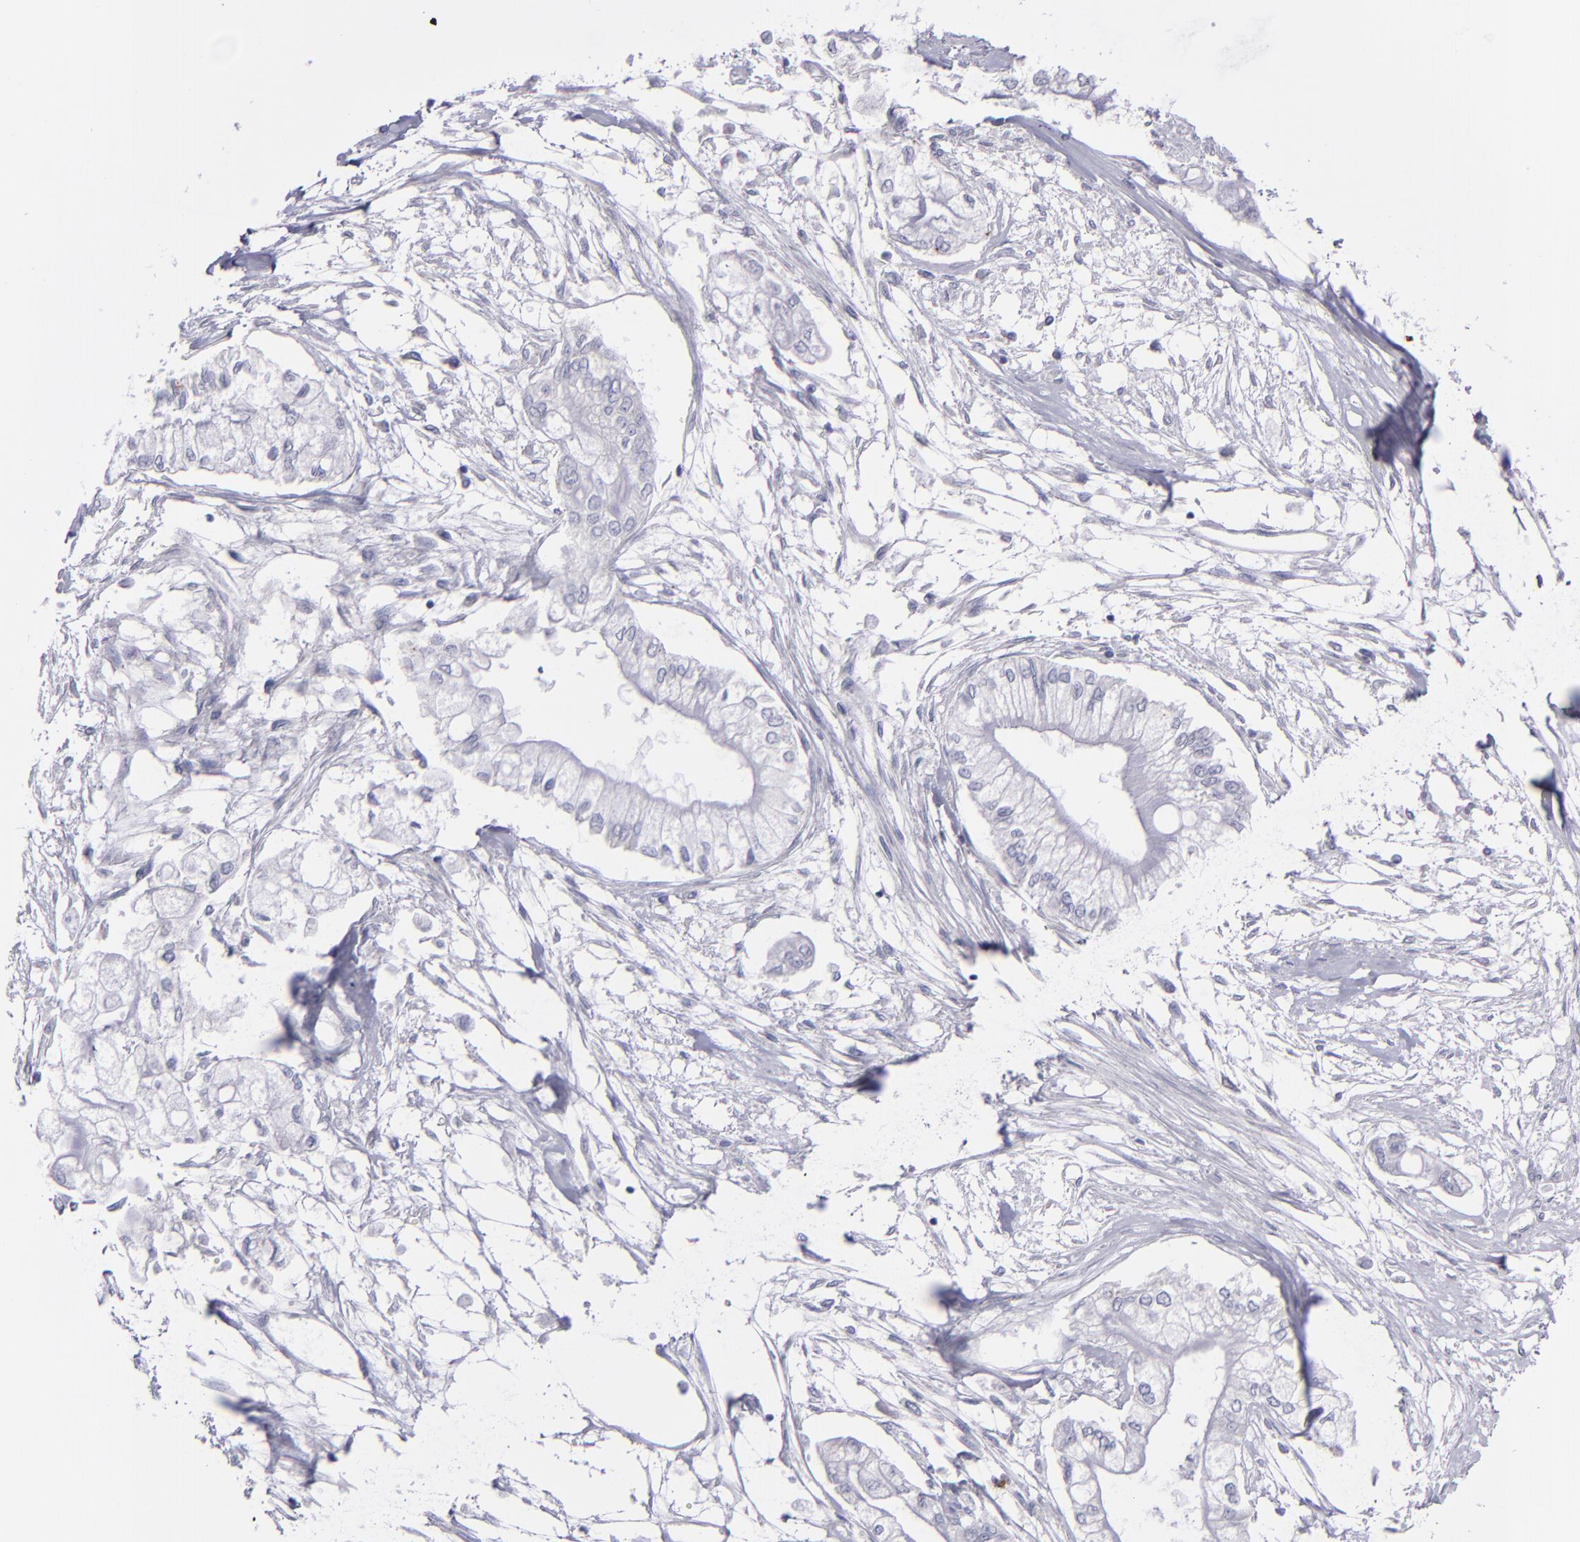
{"staining": {"intensity": "moderate", "quantity": "<25%", "location": "cytoplasmic/membranous"}, "tissue": "pancreatic cancer", "cell_type": "Tumor cells", "image_type": "cancer", "snomed": [{"axis": "morphology", "description": "Adenocarcinoma, NOS"}, {"axis": "topography", "description": "Pancreas"}], "caption": "Immunohistochemistry of pancreatic adenocarcinoma exhibits low levels of moderate cytoplasmic/membranous staining in approximately <25% of tumor cells. (brown staining indicates protein expression, while blue staining denotes nuclei).", "gene": "SNAP25", "patient": {"sex": "male", "age": 79}}